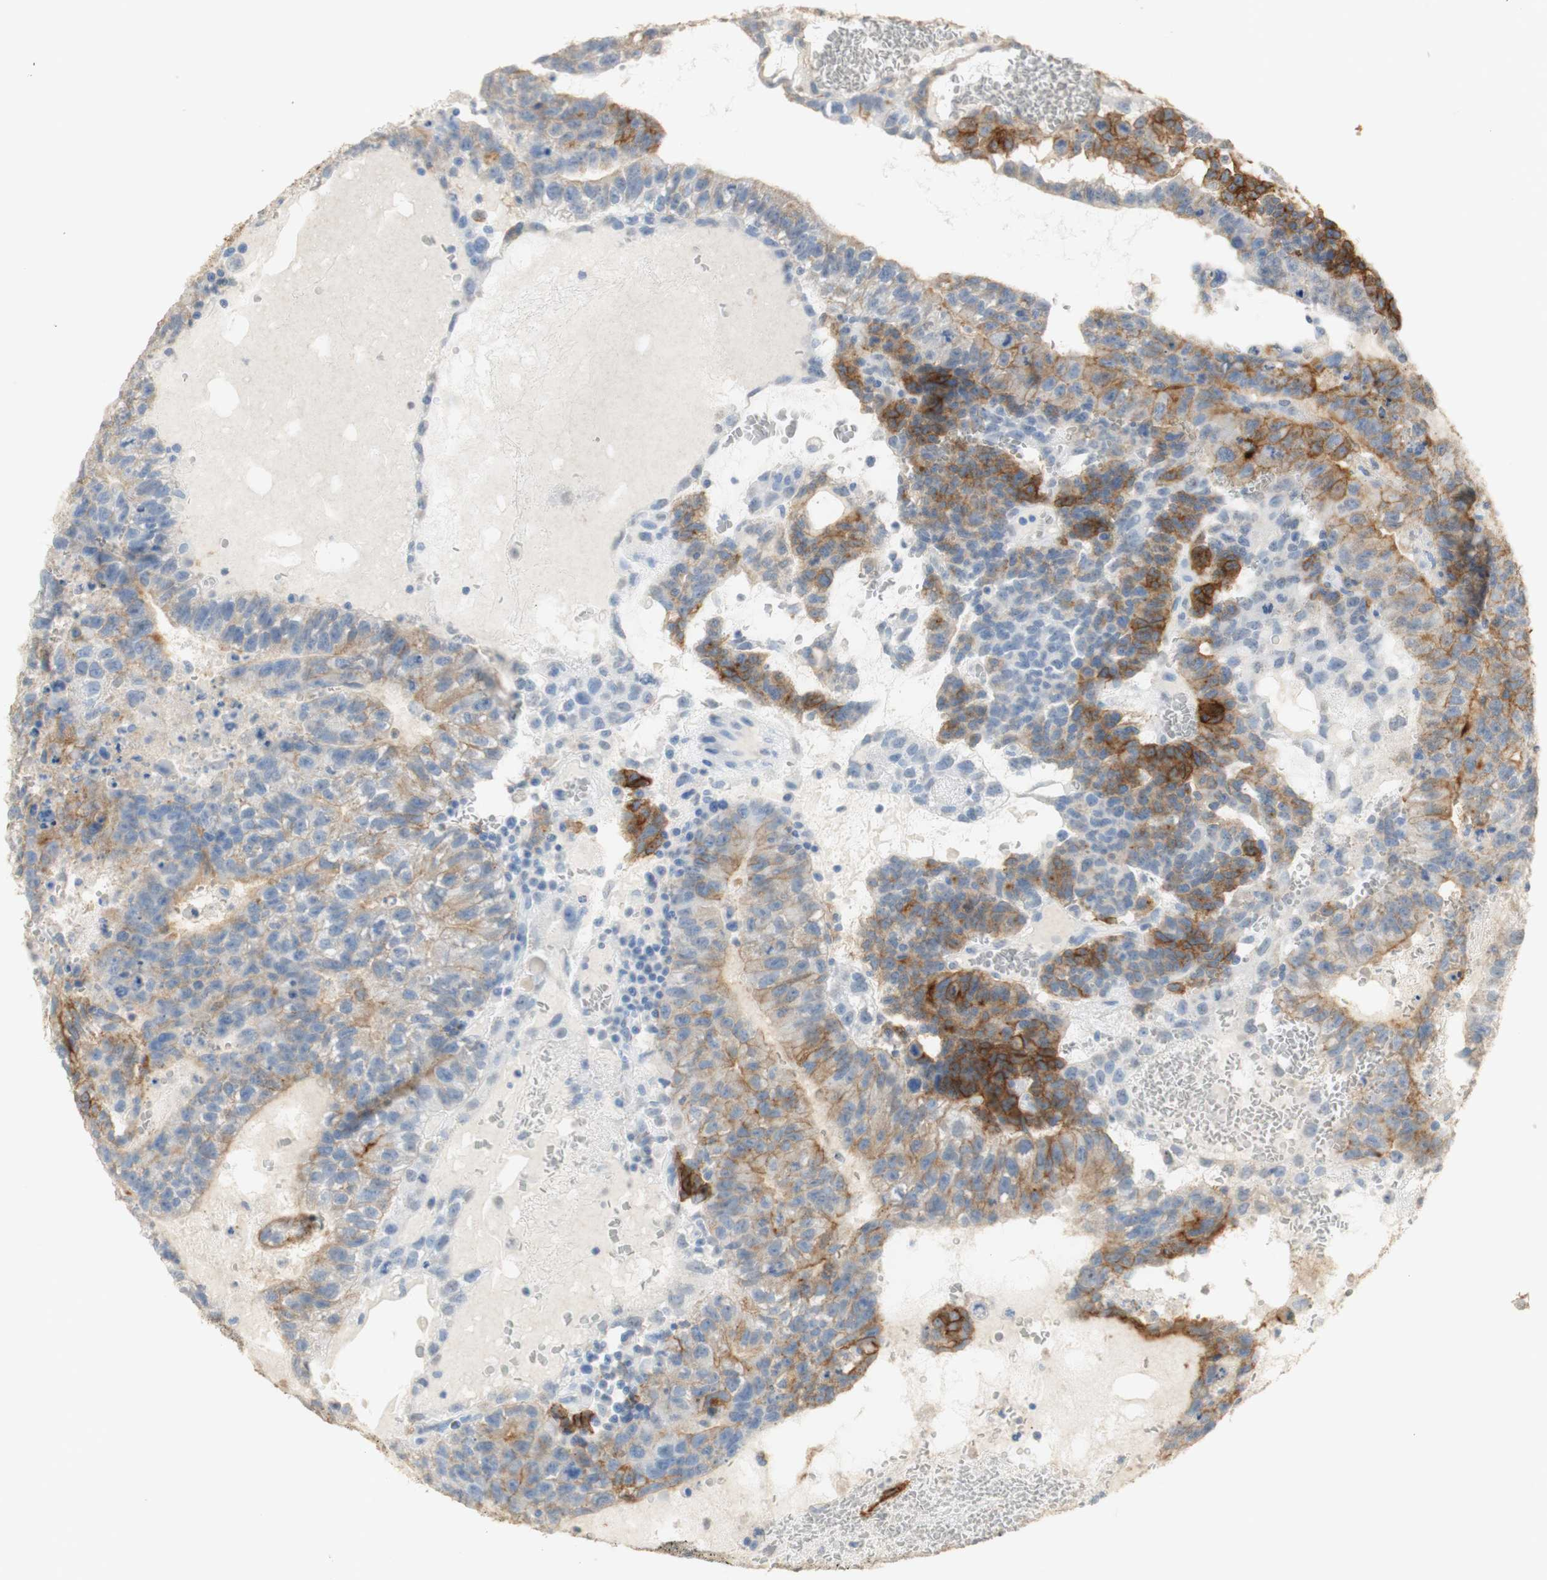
{"staining": {"intensity": "moderate", "quantity": "25%-75%", "location": "cytoplasmic/membranous"}, "tissue": "testis cancer", "cell_type": "Tumor cells", "image_type": "cancer", "snomed": [{"axis": "morphology", "description": "Seminoma, NOS"}, {"axis": "morphology", "description": "Carcinoma, Embryonal, NOS"}, {"axis": "topography", "description": "Testis"}], "caption": "Seminoma (testis) was stained to show a protein in brown. There is medium levels of moderate cytoplasmic/membranous positivity in approximately 25%-75% of tumor cells.", "gene": "L1CAM", "patient": {"sex": "male", "age": 52}}